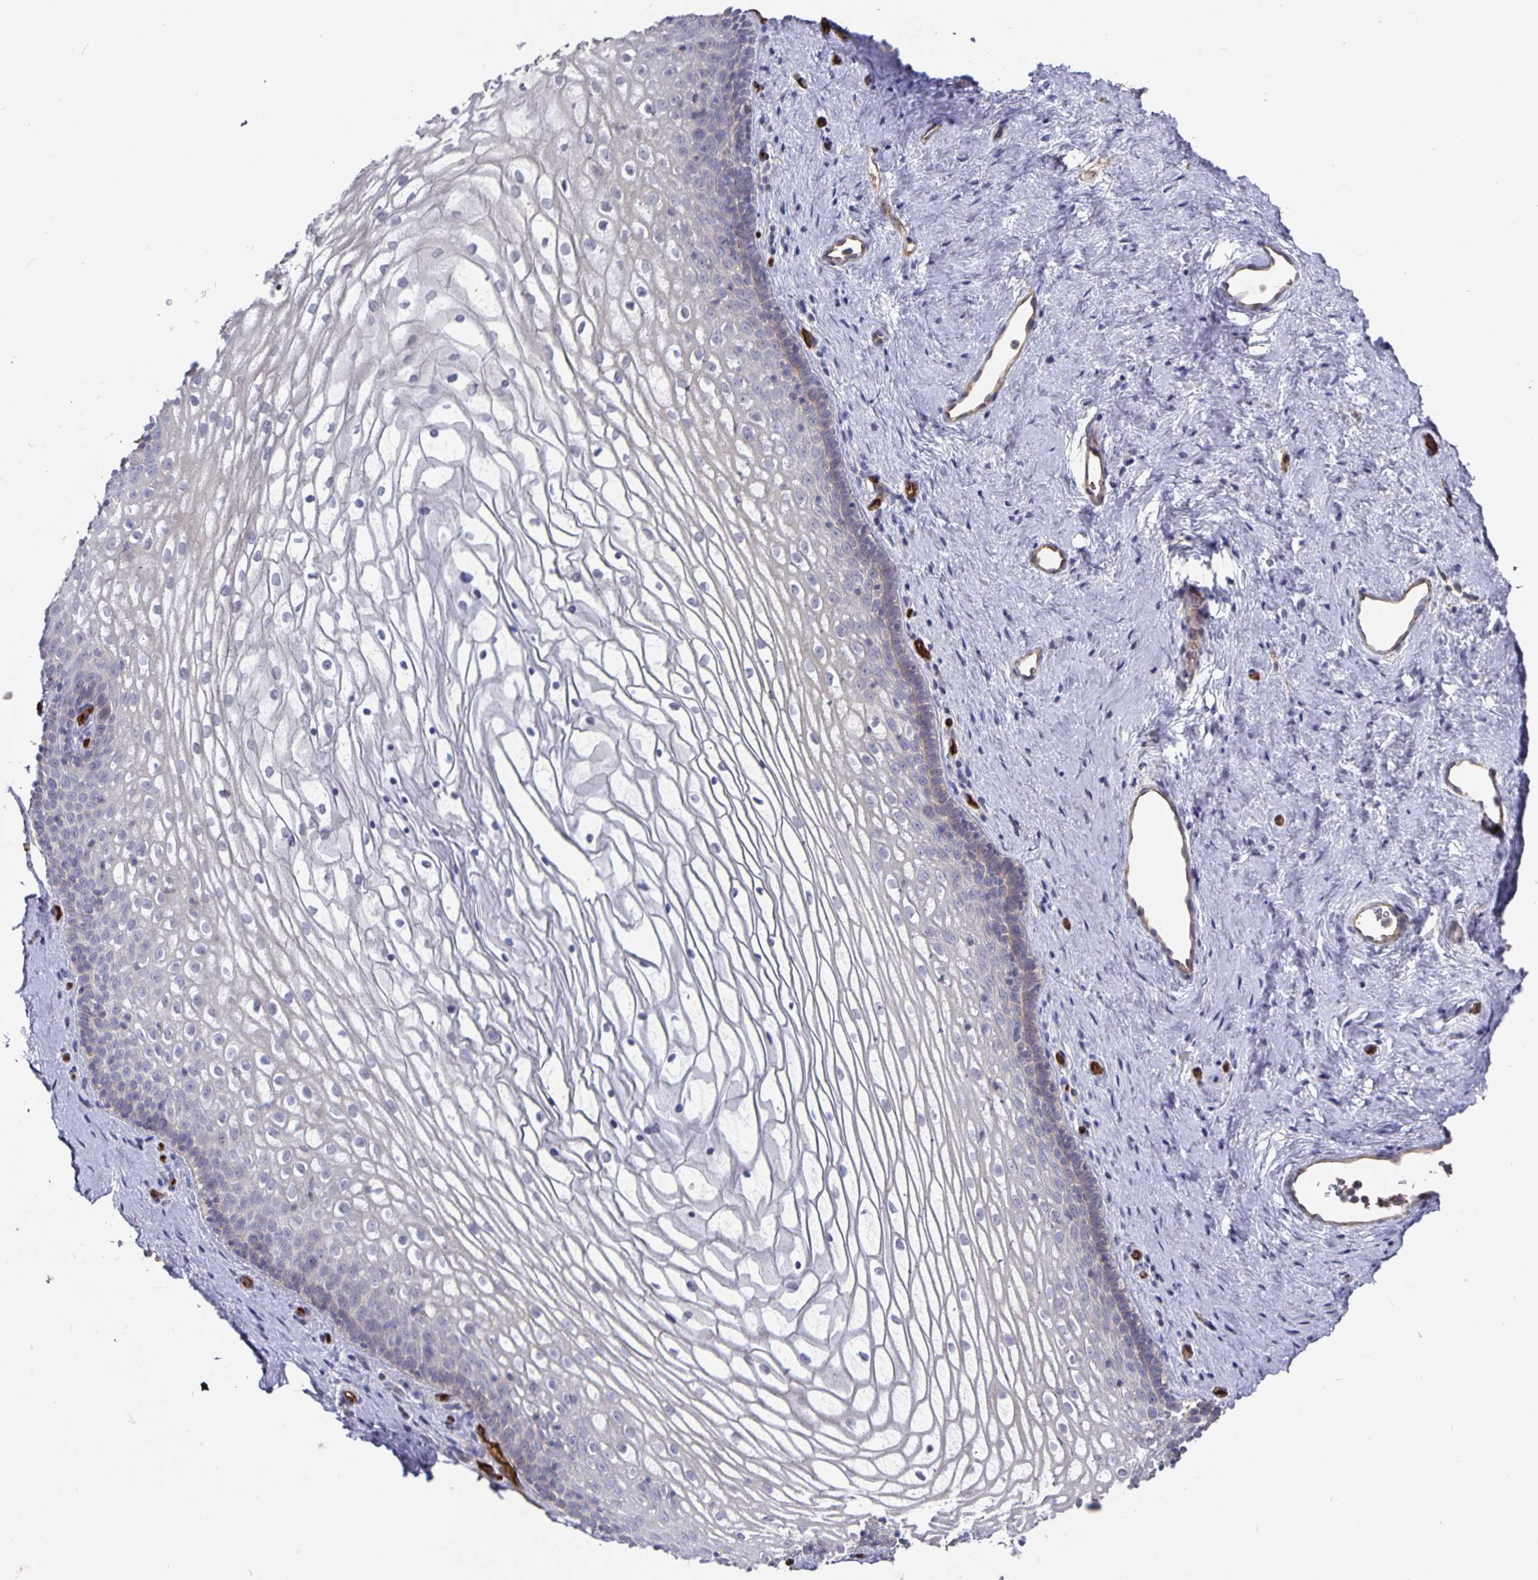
{"staining": {"intensity": "negative", "quantity": "none", "location": "none"}, "tissue": "vagina", "cell_type": "Squamous epithelial cells", "image_type": "normal", "snomed": [{"axis": "morphology", "description": "Normal tissue, NOS"}, {"axis": "topography", "description": "Vagina"}], "caption": "This is a image of immunohistochemistry (IHC) staining of normal vagina, which shows no positivity in squamous epithelial cells. (IHC, brightfield microscopy, high magnification).", "gene": "PODXL", "patient": {"sex": "female", "age": 45}}